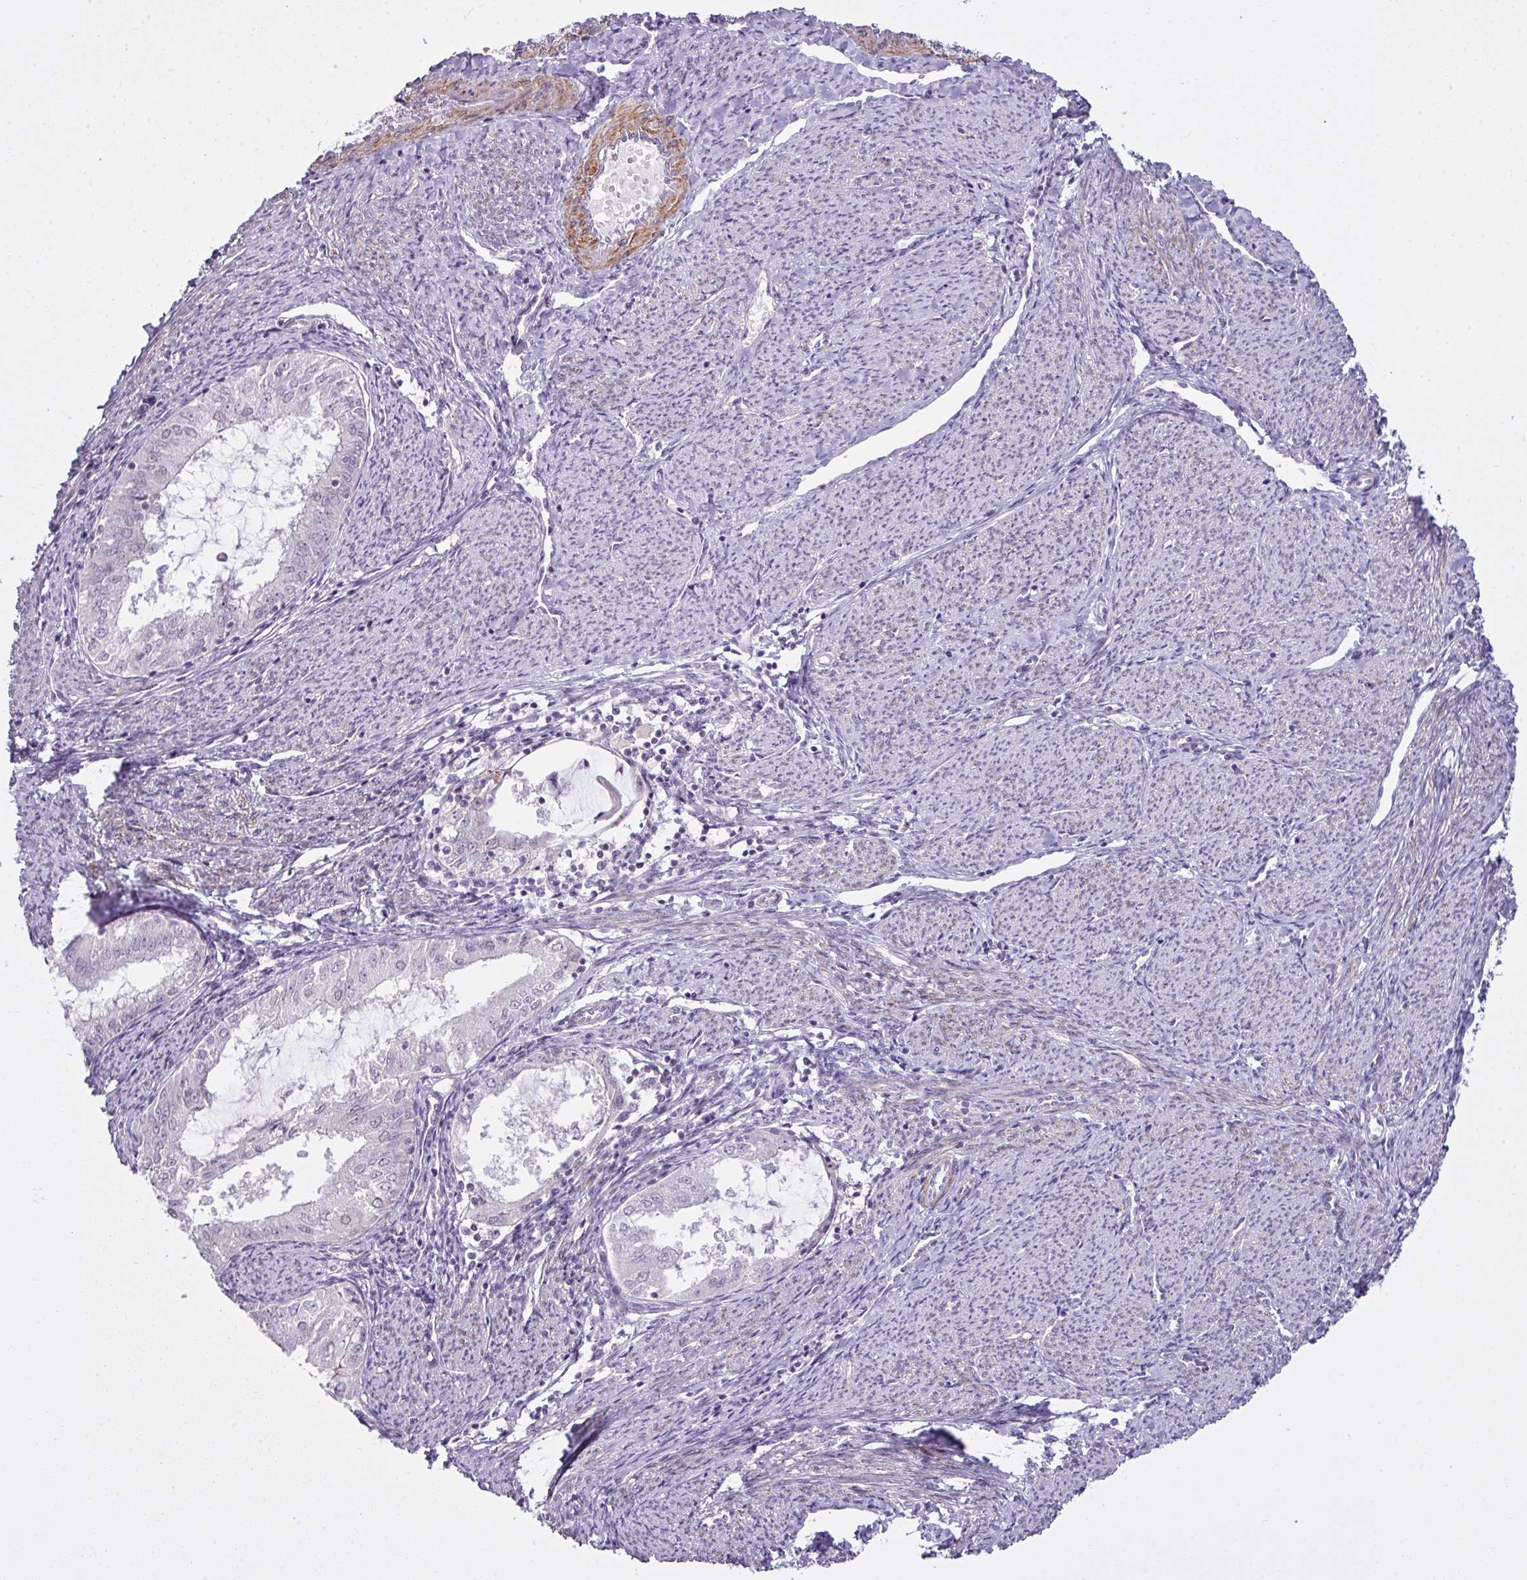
{"staining": {"intensity": "negative", "quantity": "none", "location": "none"}, "tissue": "endometrial cancer", "cell_type": "Tumor cells", "image_type": "cancer", "snomed": [{"axis": "morphology", "description": "Adenocarcinoma, NOS"}, {"axis": "topography", "description": "Endometrium"}], "caption": "Tumor cells show no significant positivity in endometrial cancer. (Brightfield microscopy of DAB (3,3'-diaminobenzidine) IHC at high magnification).", "gene": "ZNF688", "patient": {"sex": "female", "age": 70}}